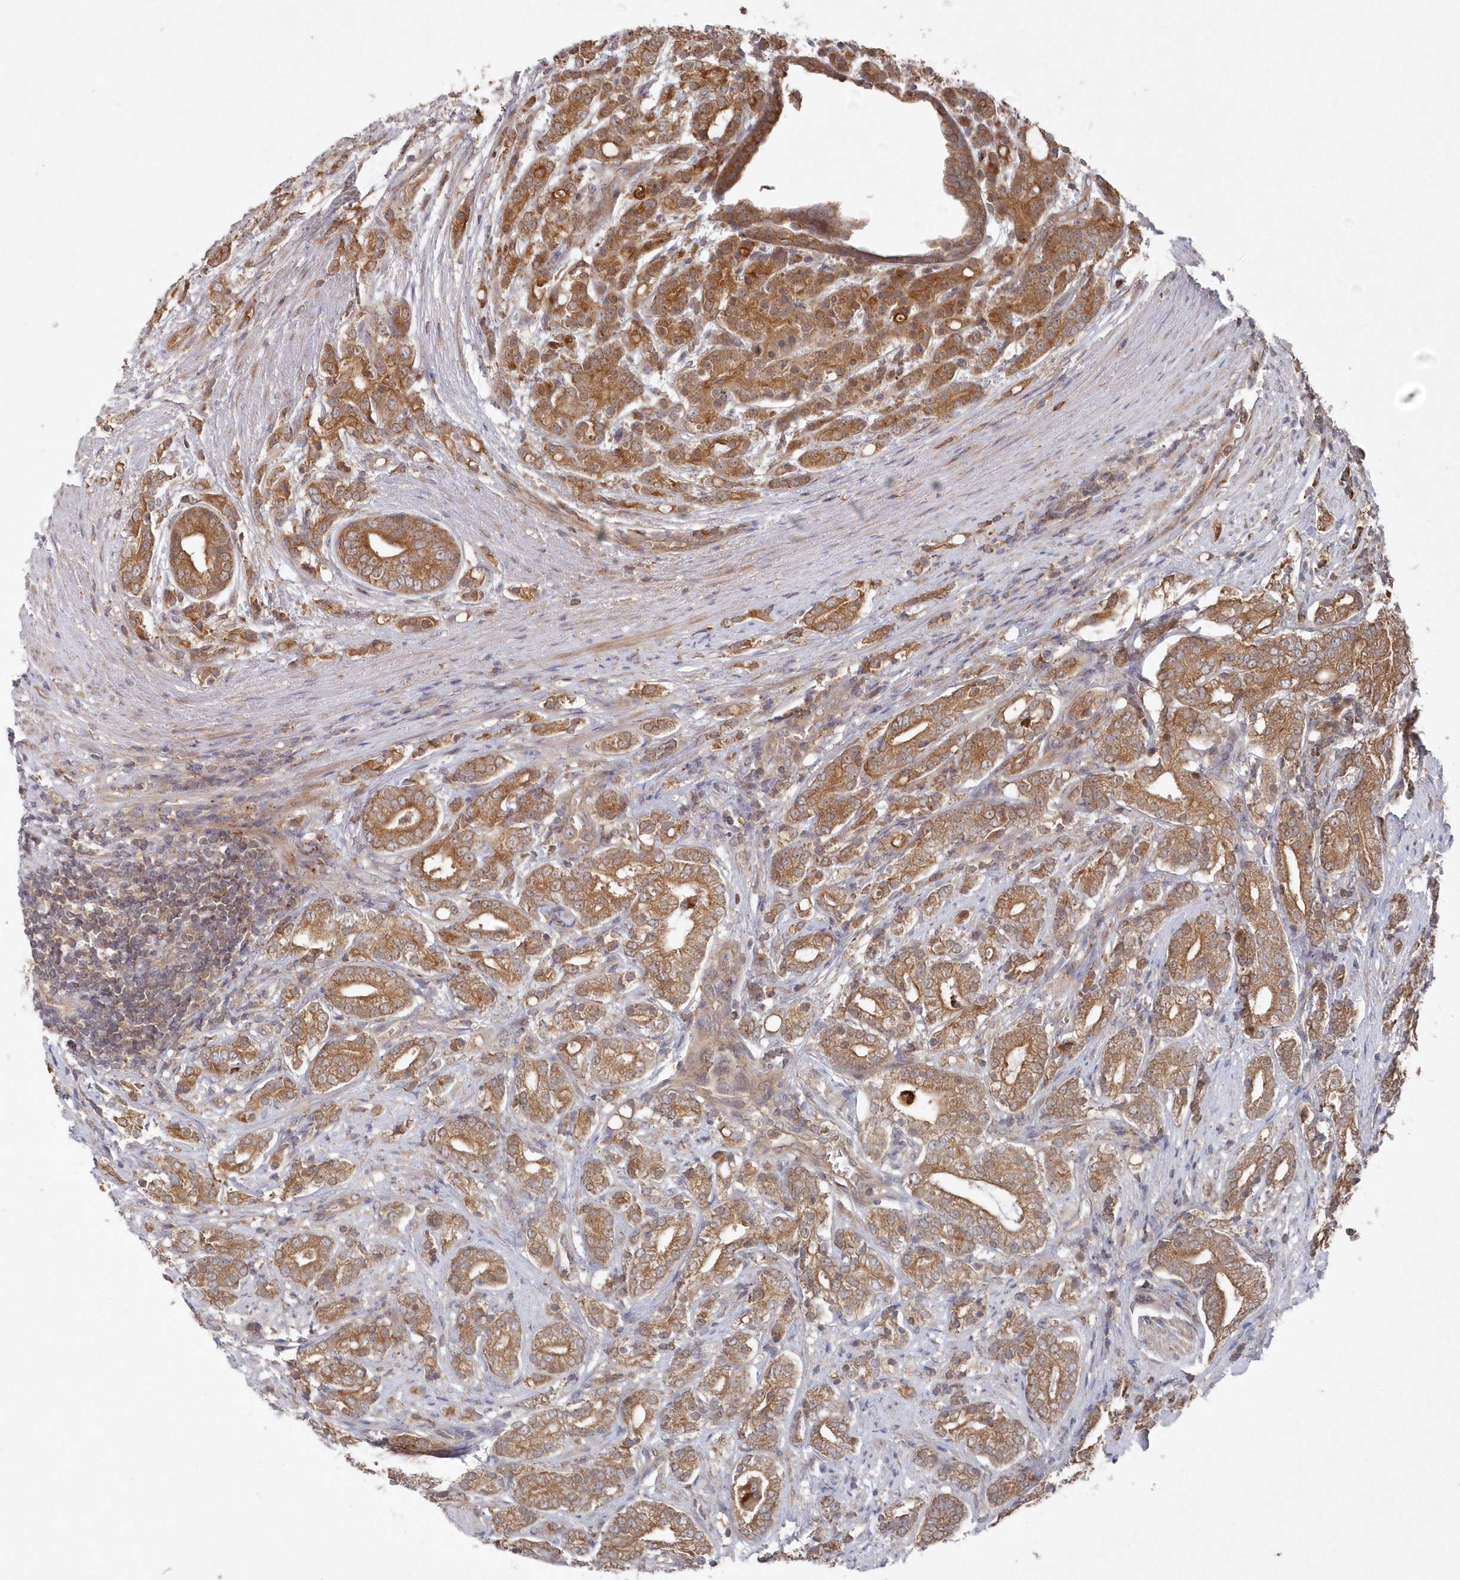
{"staining": {"intensity": "moderate", "quantity": ">75%", "location": "cytoplasmic/membranous"}, "tissue": "prostate cancer", "cell_type": "Tumor cells", "image_type": "cancer", "snomed": [{"axis": "morphology", "description": "Adenocarcinoma, High grade"}, {"axis": "topography", "description": "Prostate"}], "caption": "Prostate high-grade adenocarcinoma tissue exhibits moderate cytoplasmic/membranous expression in approximately >75% of tumor cells, visualized by immunohistochemistry. The protein of interest is stained brown, and the nuclei are stained in blue (DAB IHC with brightfield microscopy, high magnification).", "gene": "ASNSD1", "patient": {"sex": "male", "age": 57}}